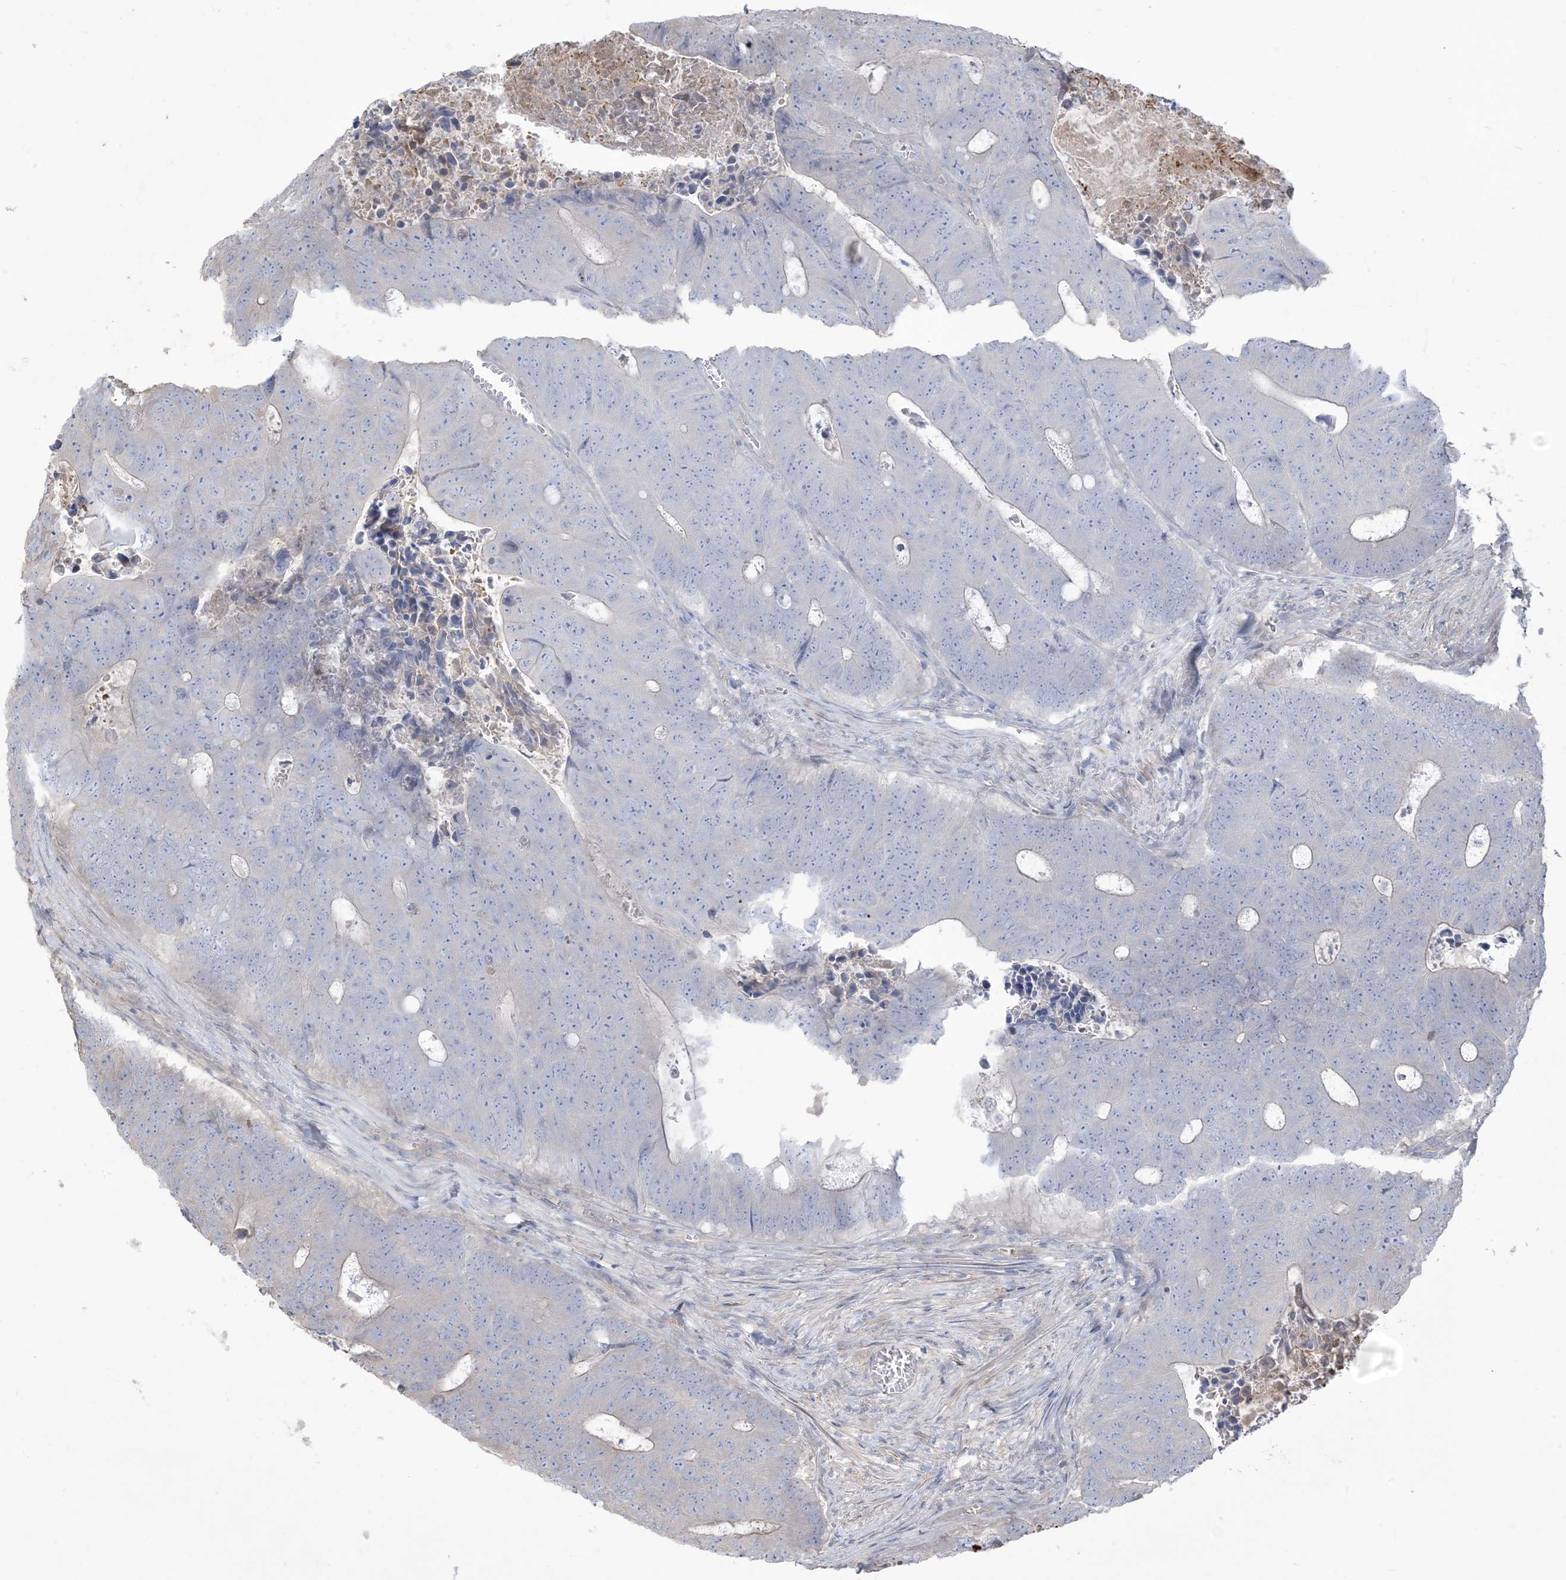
{"staining": {"intensity": "weak", "quantity": "<25%", "location": "cytoplasmic/membranous"}, "tissue": "colorectal cancer", "cell_type": "Tumor cells", "image_type": "cancer", "snomed": [{"axis": "morphology", "description": "Adenocarcinoma, NOS"}, {"axis": "topography", "description": "Colon"}], "caption": "This is an immunohistochemistry image of colorectal cancer. There is no positivity in tumor cells.", "gene": "KLHL18", "patient": {"sex": "male", "age": 87}}